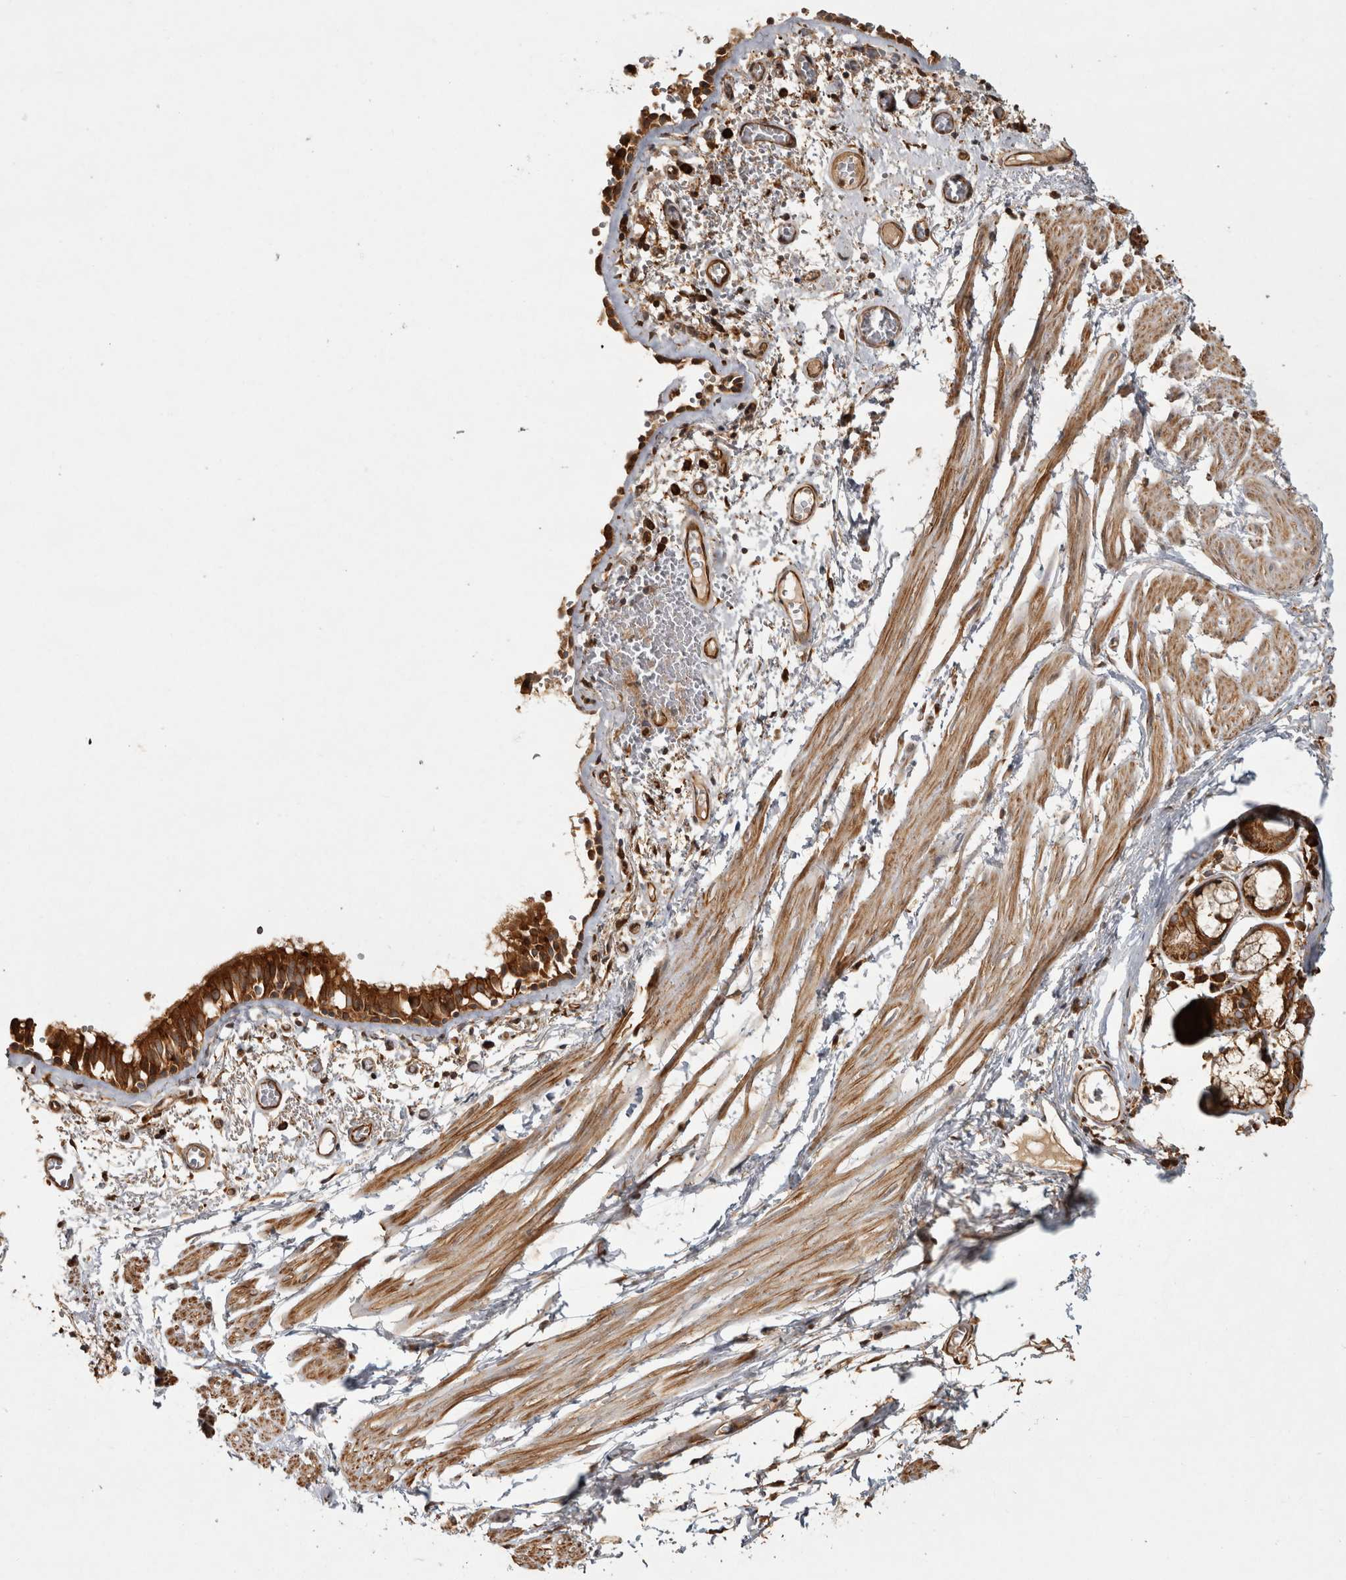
{"staining": {"intensity": "strong", "quantity": ">75%", "location": "cytoplasmic/membranous"}, "tissue": "bronchus", "cell_type": "Respiratory epithelial cells", "image_type": "normal", "snomed": [{"axis": "morphology", "description": "Normal tissue, NOS"}, {"axis": "topography", "description": "Bronchus"}, {"axis": "topography", "description": "Lung"}], "caption": "Protein staining demonstrates strong cytoplasmic/membranous expression in about >75% of respiratory epithelial cells in unremarkable bronchus.", "gene": "CAMSAP2", "patient": {"sex": "male", "age": 56}}